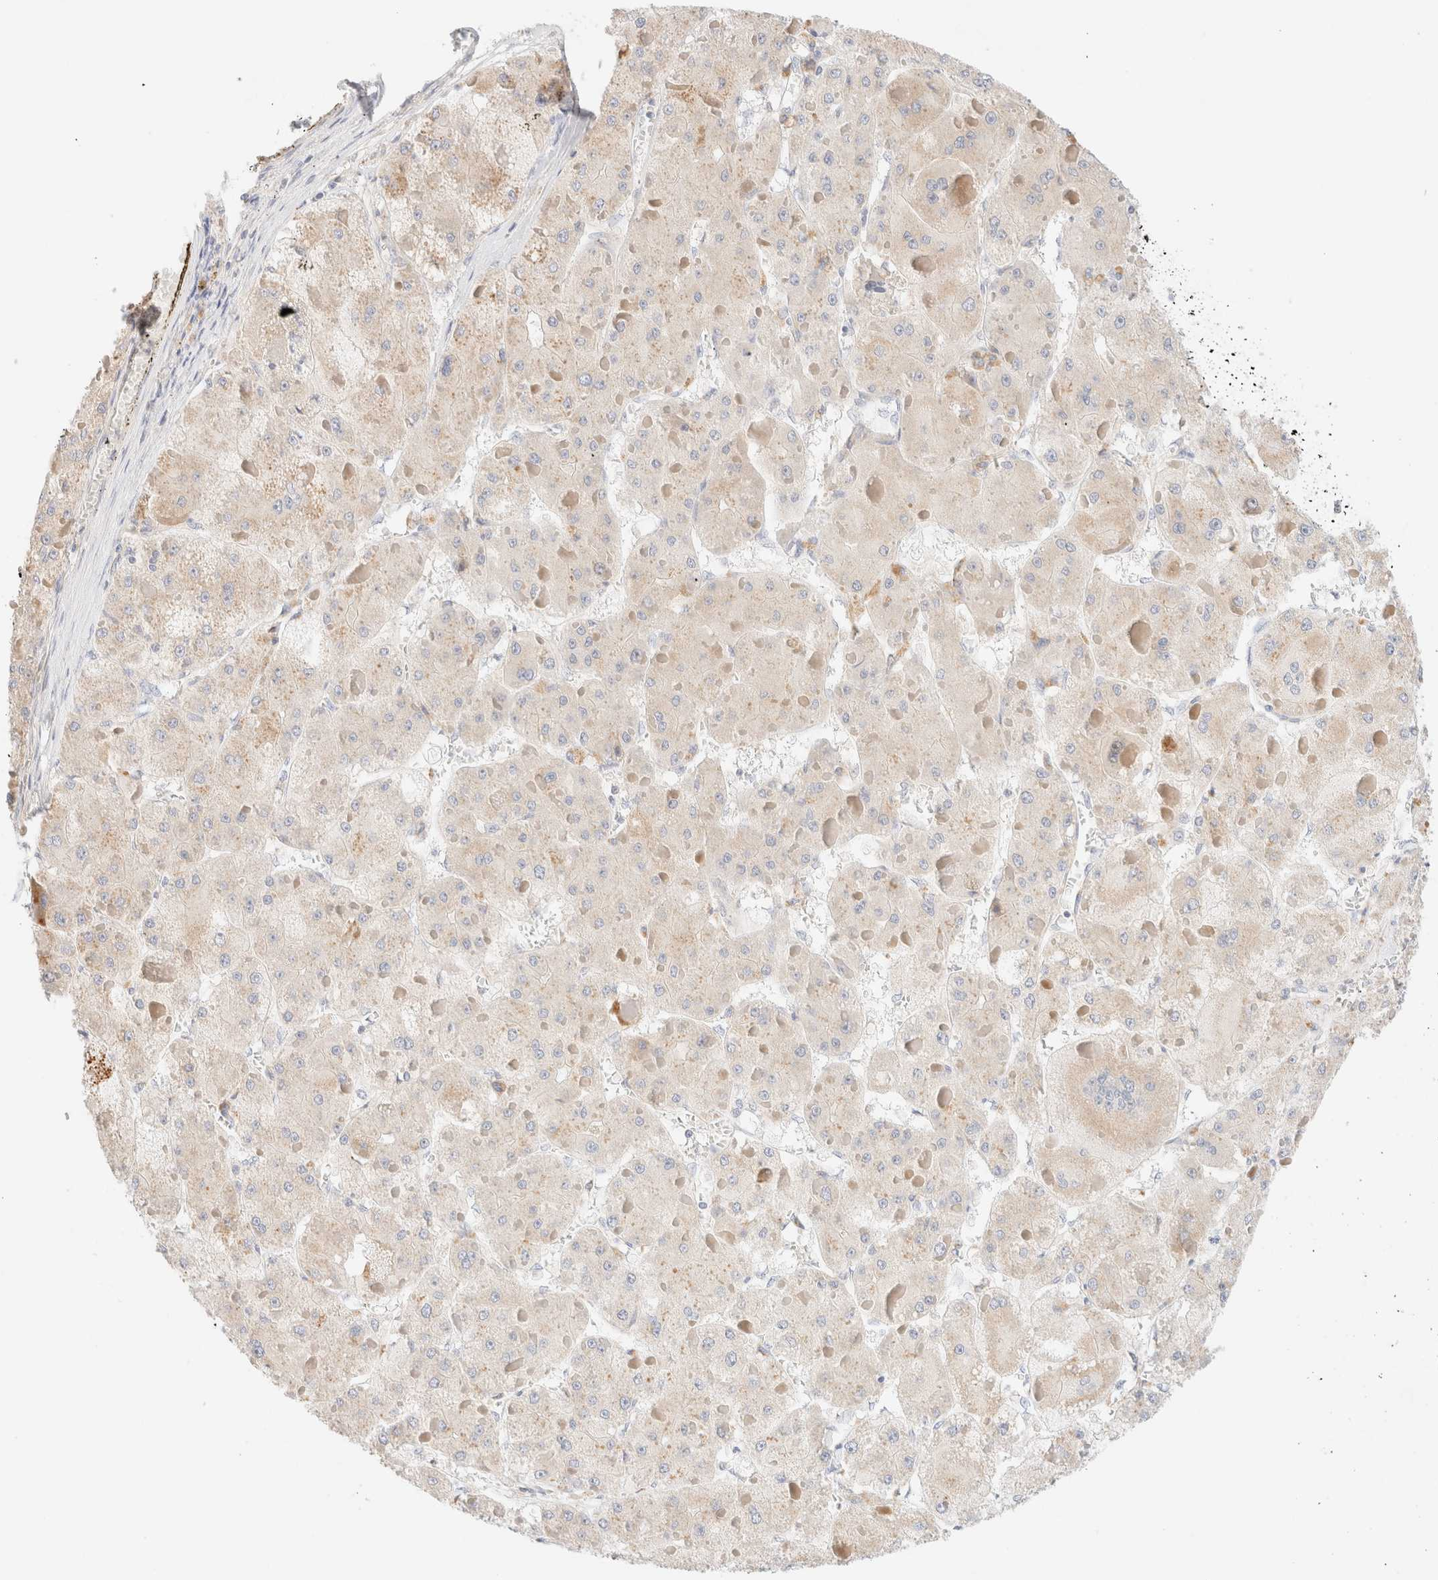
{"staining": {"intensity": "weak", "quantity": "25%-75%", "location": "cytoplasmic/membranous"}, "tissue": "liver cancer", "cell_type": "Tumor cells", "image_type": "cancer", "snomed": [{"axis": "morphology", "description": "Carcinoma, Hepatocellular, NOS"}, {"axis": "topography", "description": "Liver"}], "caption": "Human liver cancer (hepatocellular carcinoma) stained with a protein marker reveals weak staining in tumor cells.", "gene": "SARM1", "patient": {"sex": "female", "age": 73}}